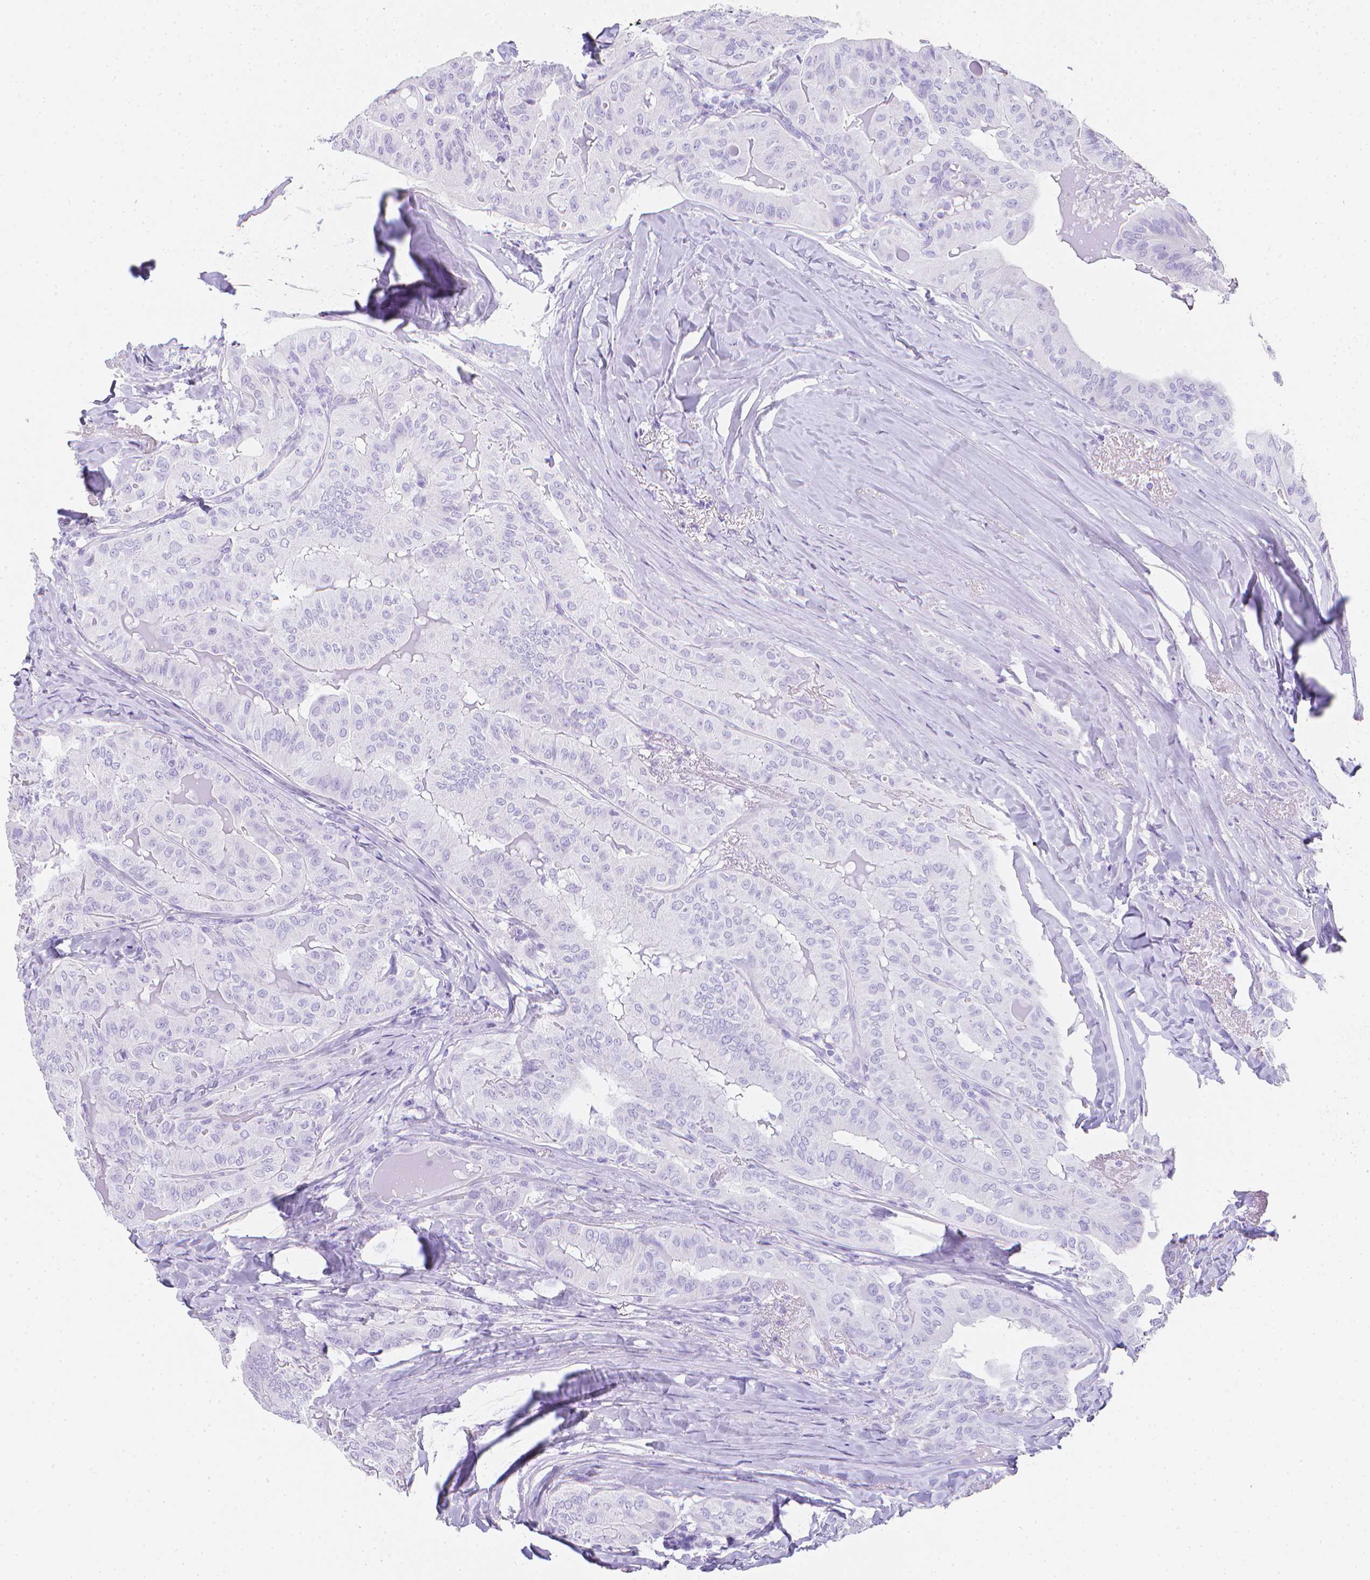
{"staining": {"intensity": "negative", "quantity": "none", "location": "none"}, "tissue": "thyroid cancer", "cell_type": "Tumor cells", "image_type": "cancer", "snomed": [{"axis": "morphology", "description": "Papillary adenocarcinoma, NOS"}, {"axis": "topography", "description": "Thyroid gland"}], "caption": "IHC of human thyroid cancer demonstrates no positivity in tumor cells.", "gene": "LGALS4", "patient": {"sex": "female", "age": 68}}